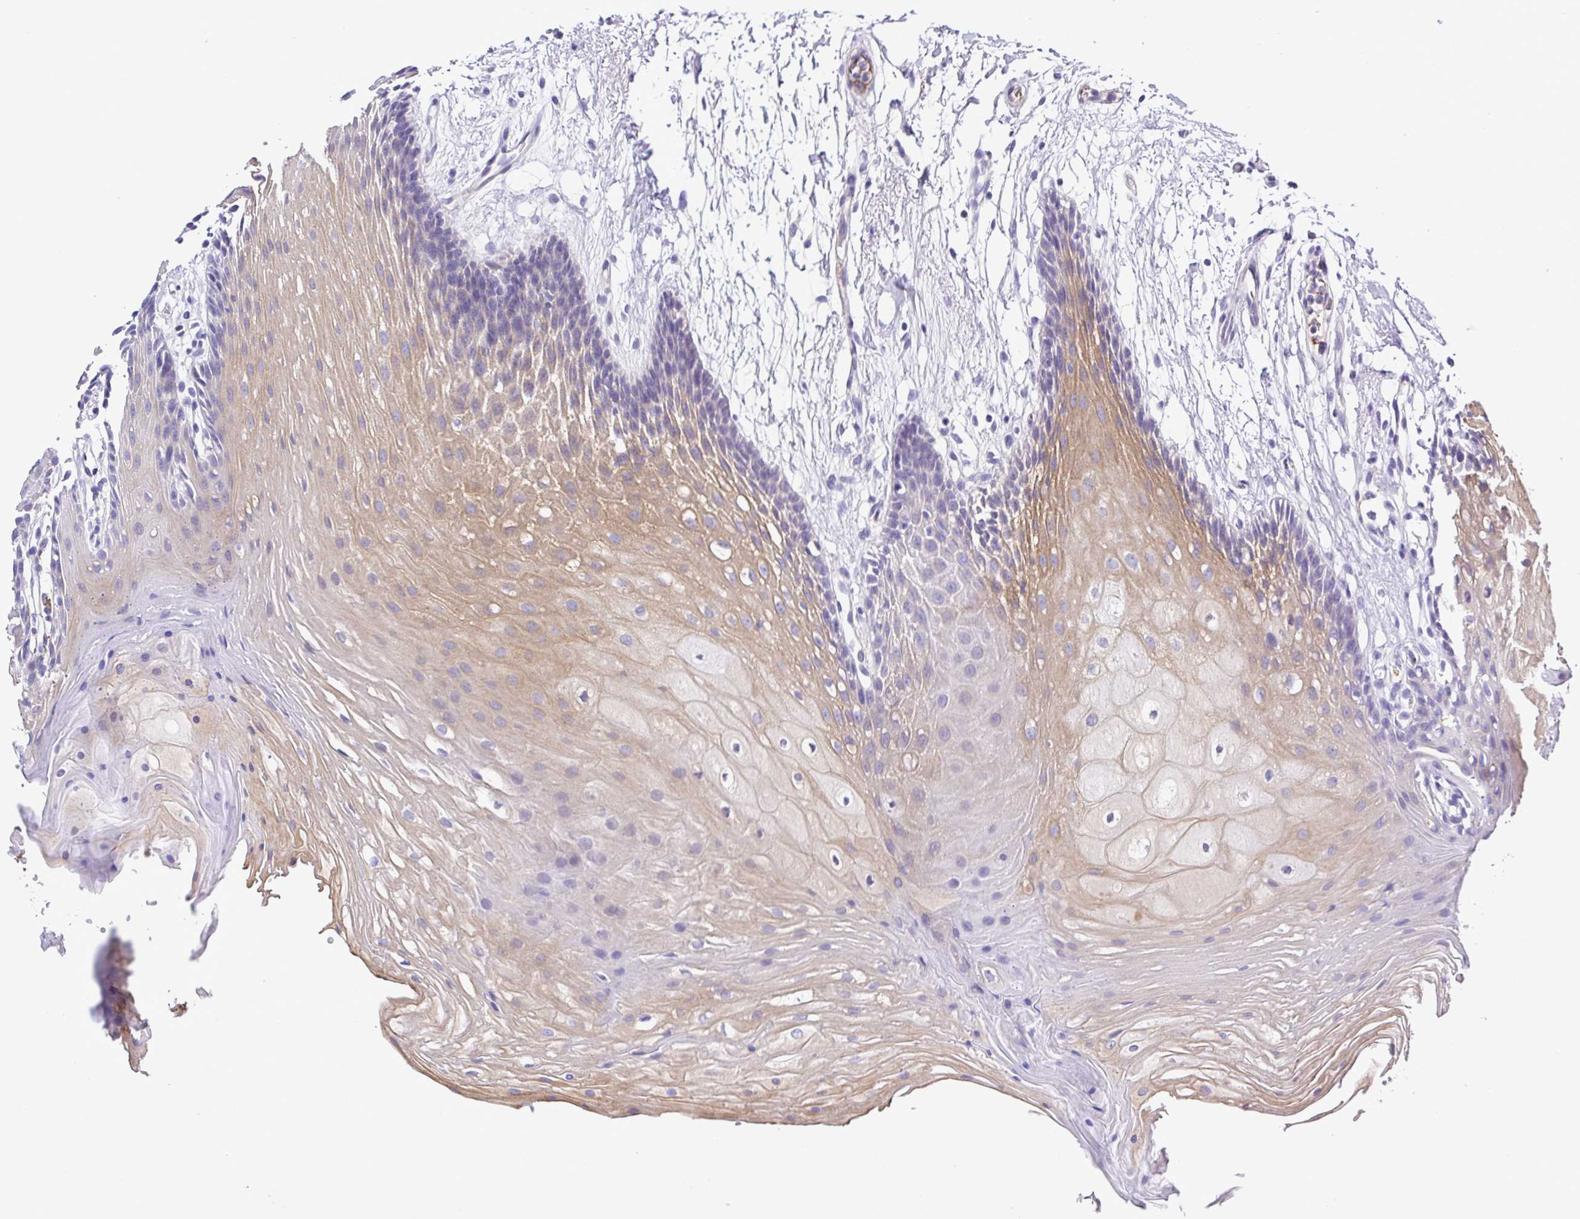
{"staining": {"intensity": "weak", "quantity": "25%-75%", "location": "cytoplasmic/membranous"}, "tissue": "oral mucosa", "cell_type": "Squamous epithelial cells", "image_type": "normal", "snomed": [{"axis": "morphology", "description": "Normal tissue, NOS"}, {"axis": "morphology", "description": "Squamous cell carcinoma, NOS"}, {"axis": "topography", "description": "Oral tissue"}, {"axis": "topography", "description": "Tounge, NOS"}, {"axis": "topography", "description": "Head-Neck"}], "caption": "Benign oral mucosa was stained to show a protein in brown. There is low levels of weak cytoplasmic/membranous positivity in approximately 25%-75% of squamous epithelial cells.", "gene": "GABBR2", "patient": {"sex": "male", "age": 62}}